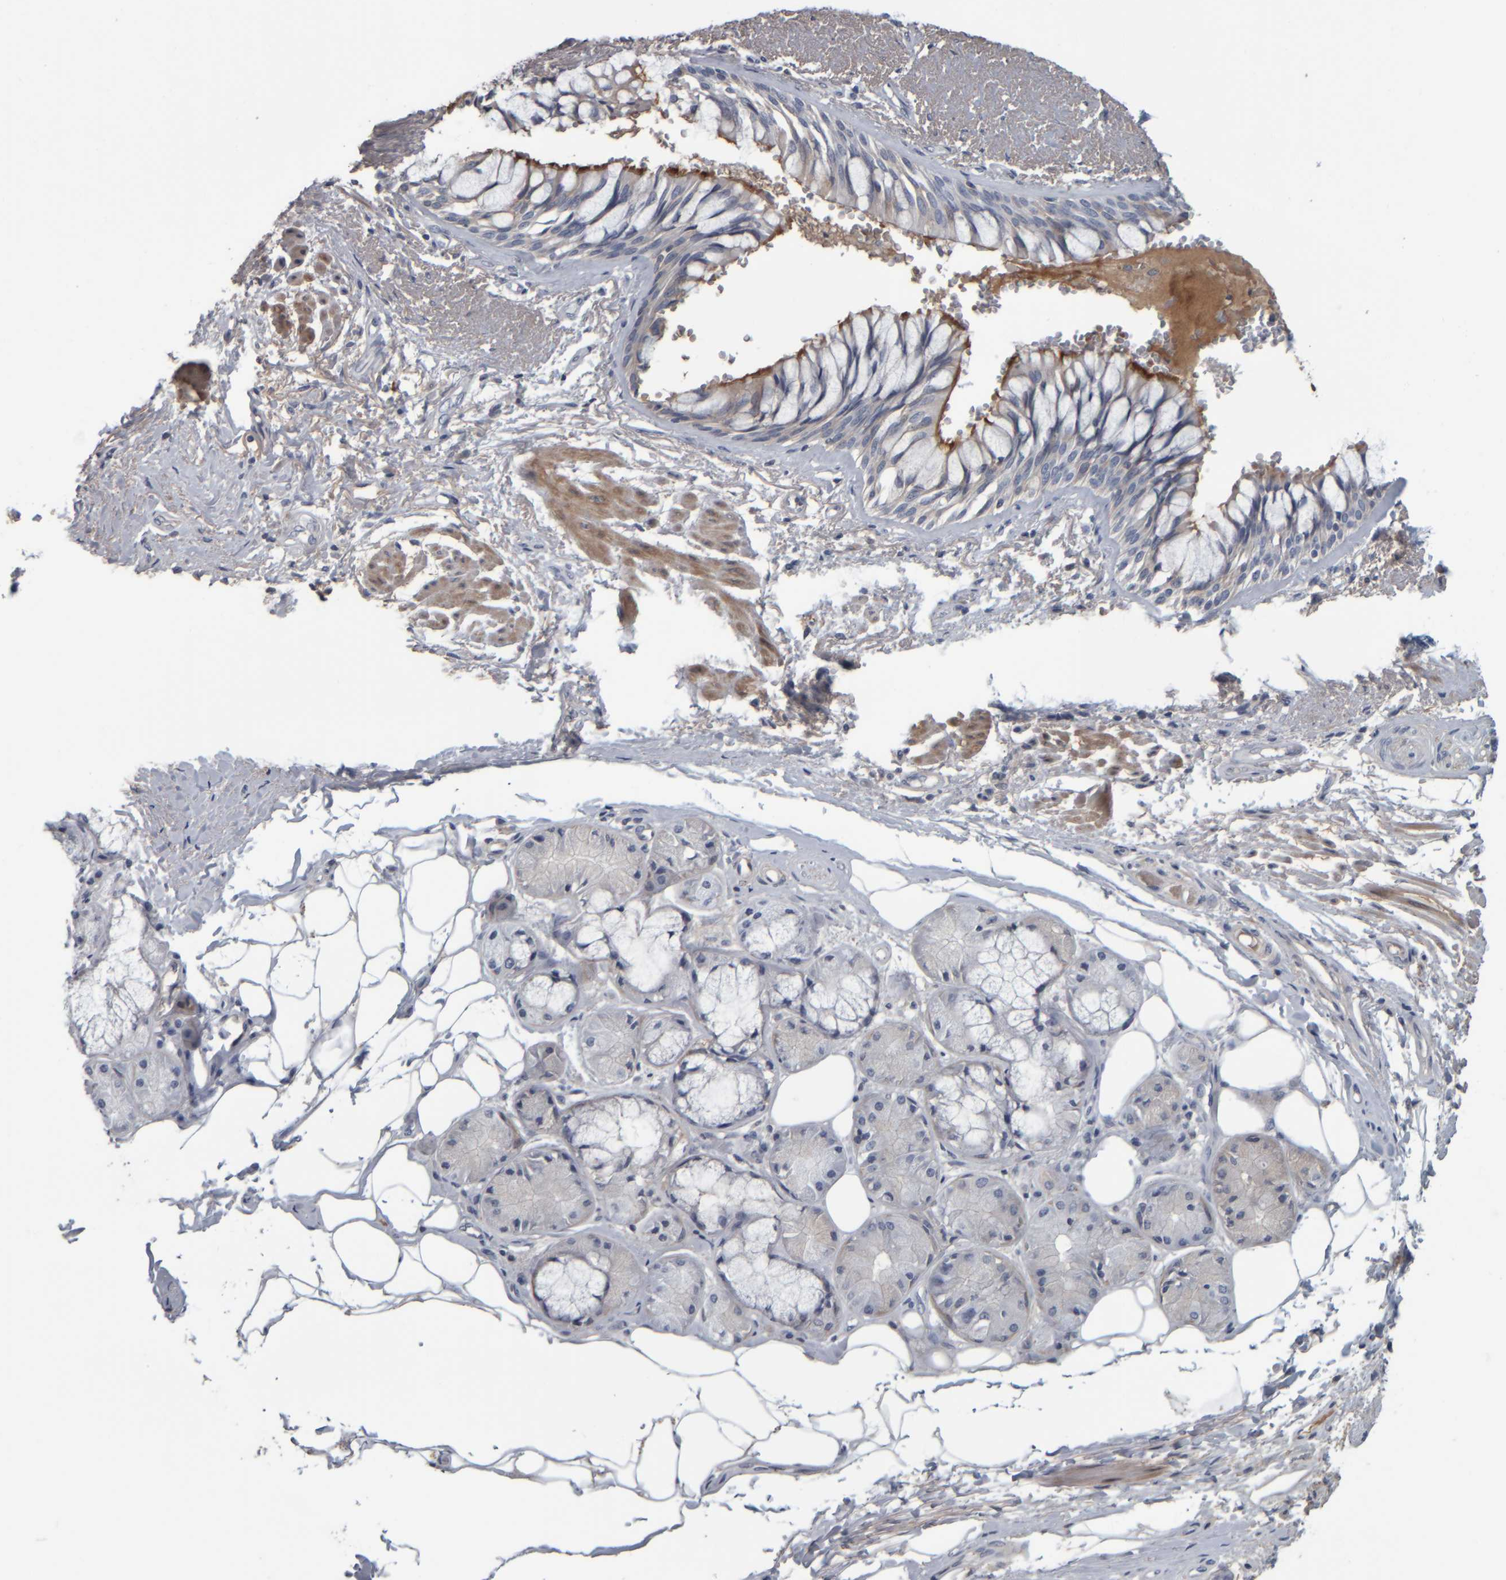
{"staining": {"intensity": "moderate", "quantity": "<25%", "location": "cytoplasmic/membranous"}, "tissue": "bronchus", "cell_type": "Respiratory epithelial cells", "image_type": "normal", "snomed": [{"axis": "morphology", "description": "Normal tissue, NOS"}, {"axis": "topography", "description": "Bronchus"}], "caption": "Bronchus stained with DAB IHC displays low levels of moderate cytoplasmic/membranous expression in about <25% of respiratory epithelial cells.", "gene": "CAVIN4", "patient": {"sex": "male", "age": 66}}